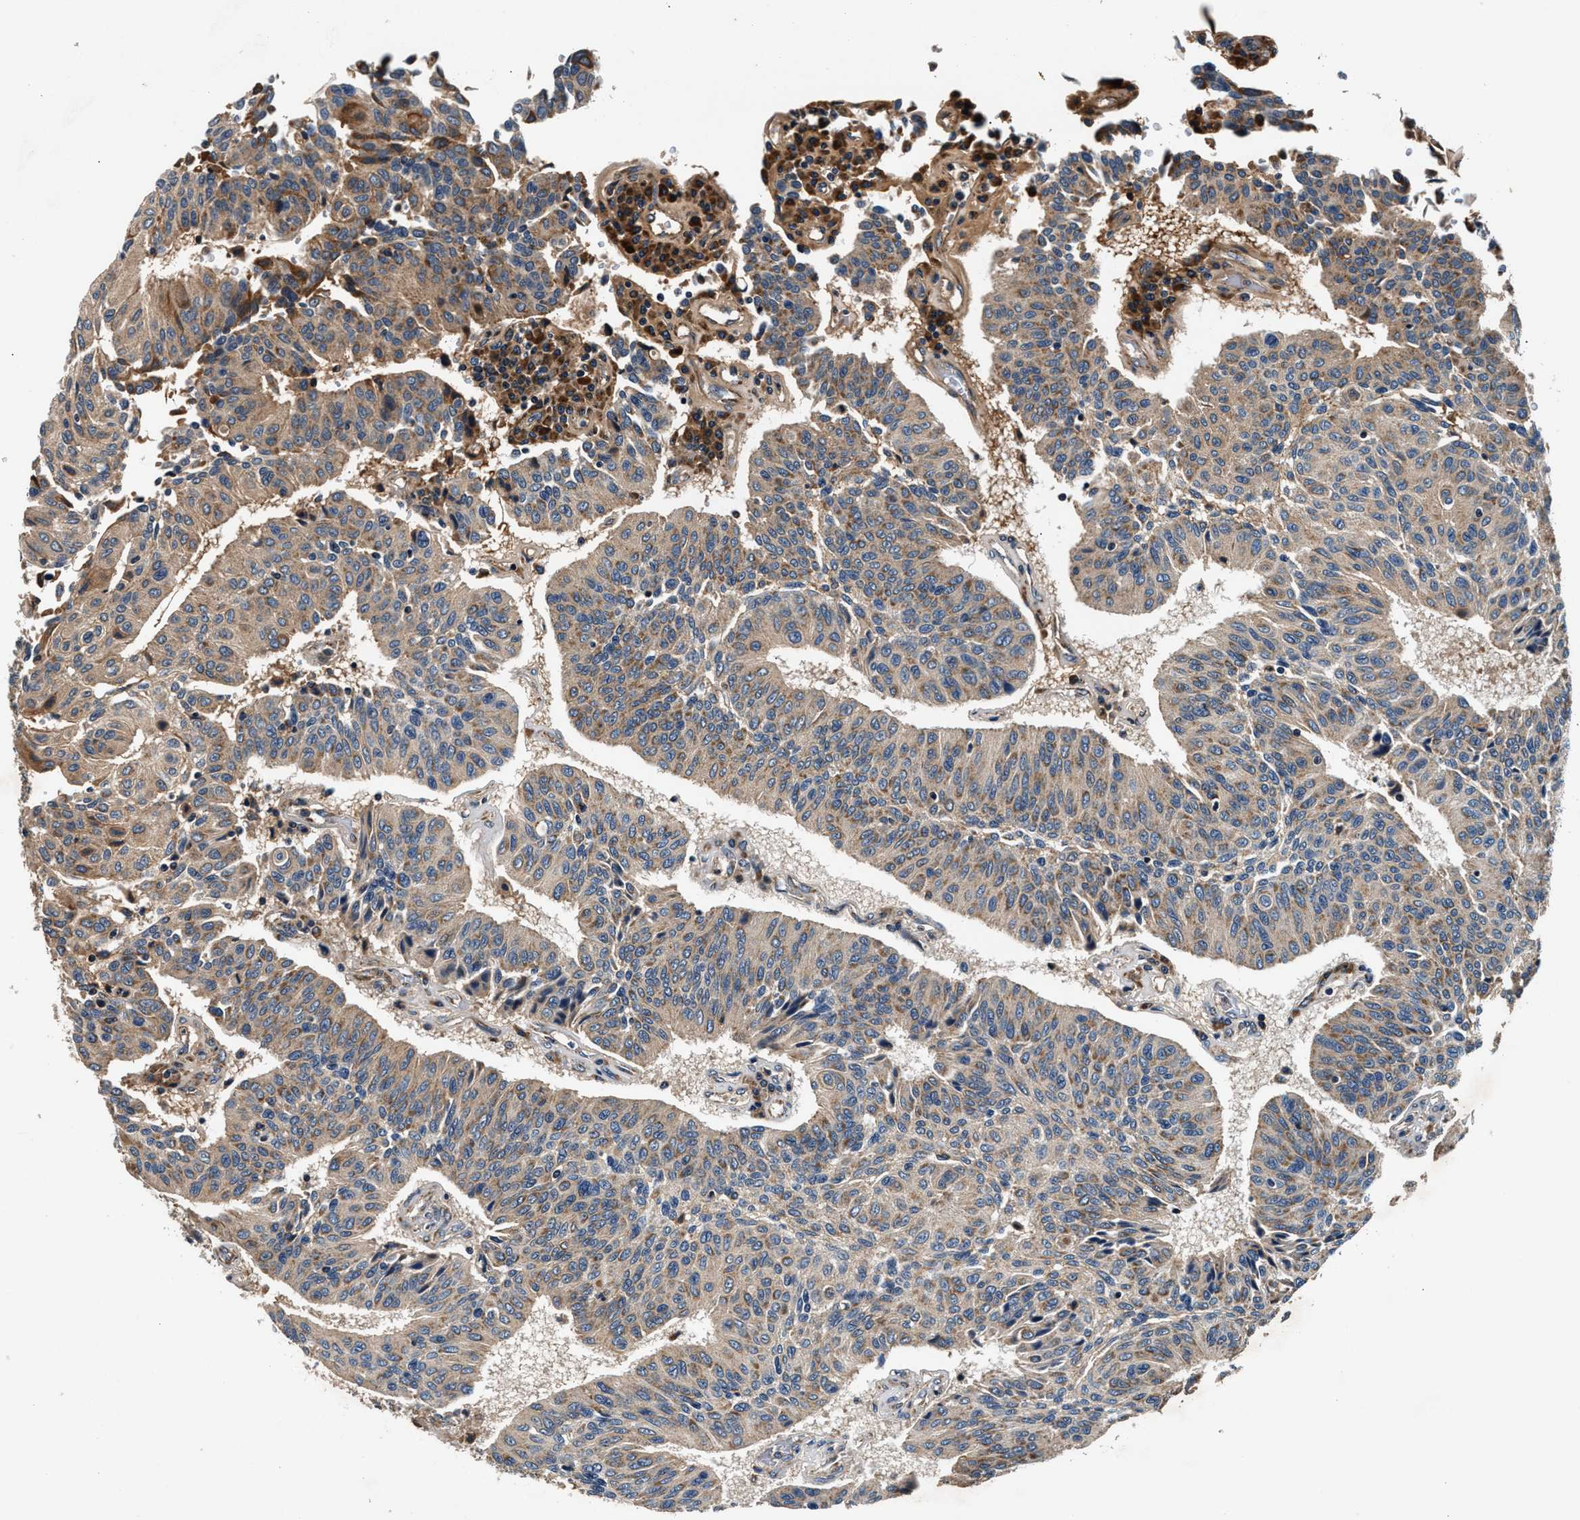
{"staining": {"intensity": "moderate", "quantity": ">75%", "location": "cytoplasmic/membranous"}, "tissue": "urothelial cancer", "cell_type": "Tumor cells", "image_type": "cancer", "snomed": [{"axis": "morphology", "description": "Urothelial carcinoma, High grade"}, {"axis": "topography", "description": "Urinary bladder"}], "caption": "Immunohistochemistry of high-grade urothelial carcinoma displays medium levels of moderate cytoplasmic/membranous expression in about >75% of tumor cells. (Stains: DAB in brown, nuclei in blue, Microscopy: brightfield microscopy at high magnification).", "gene": "IMMT", "patient": {"sex": "male", "age": 66}}